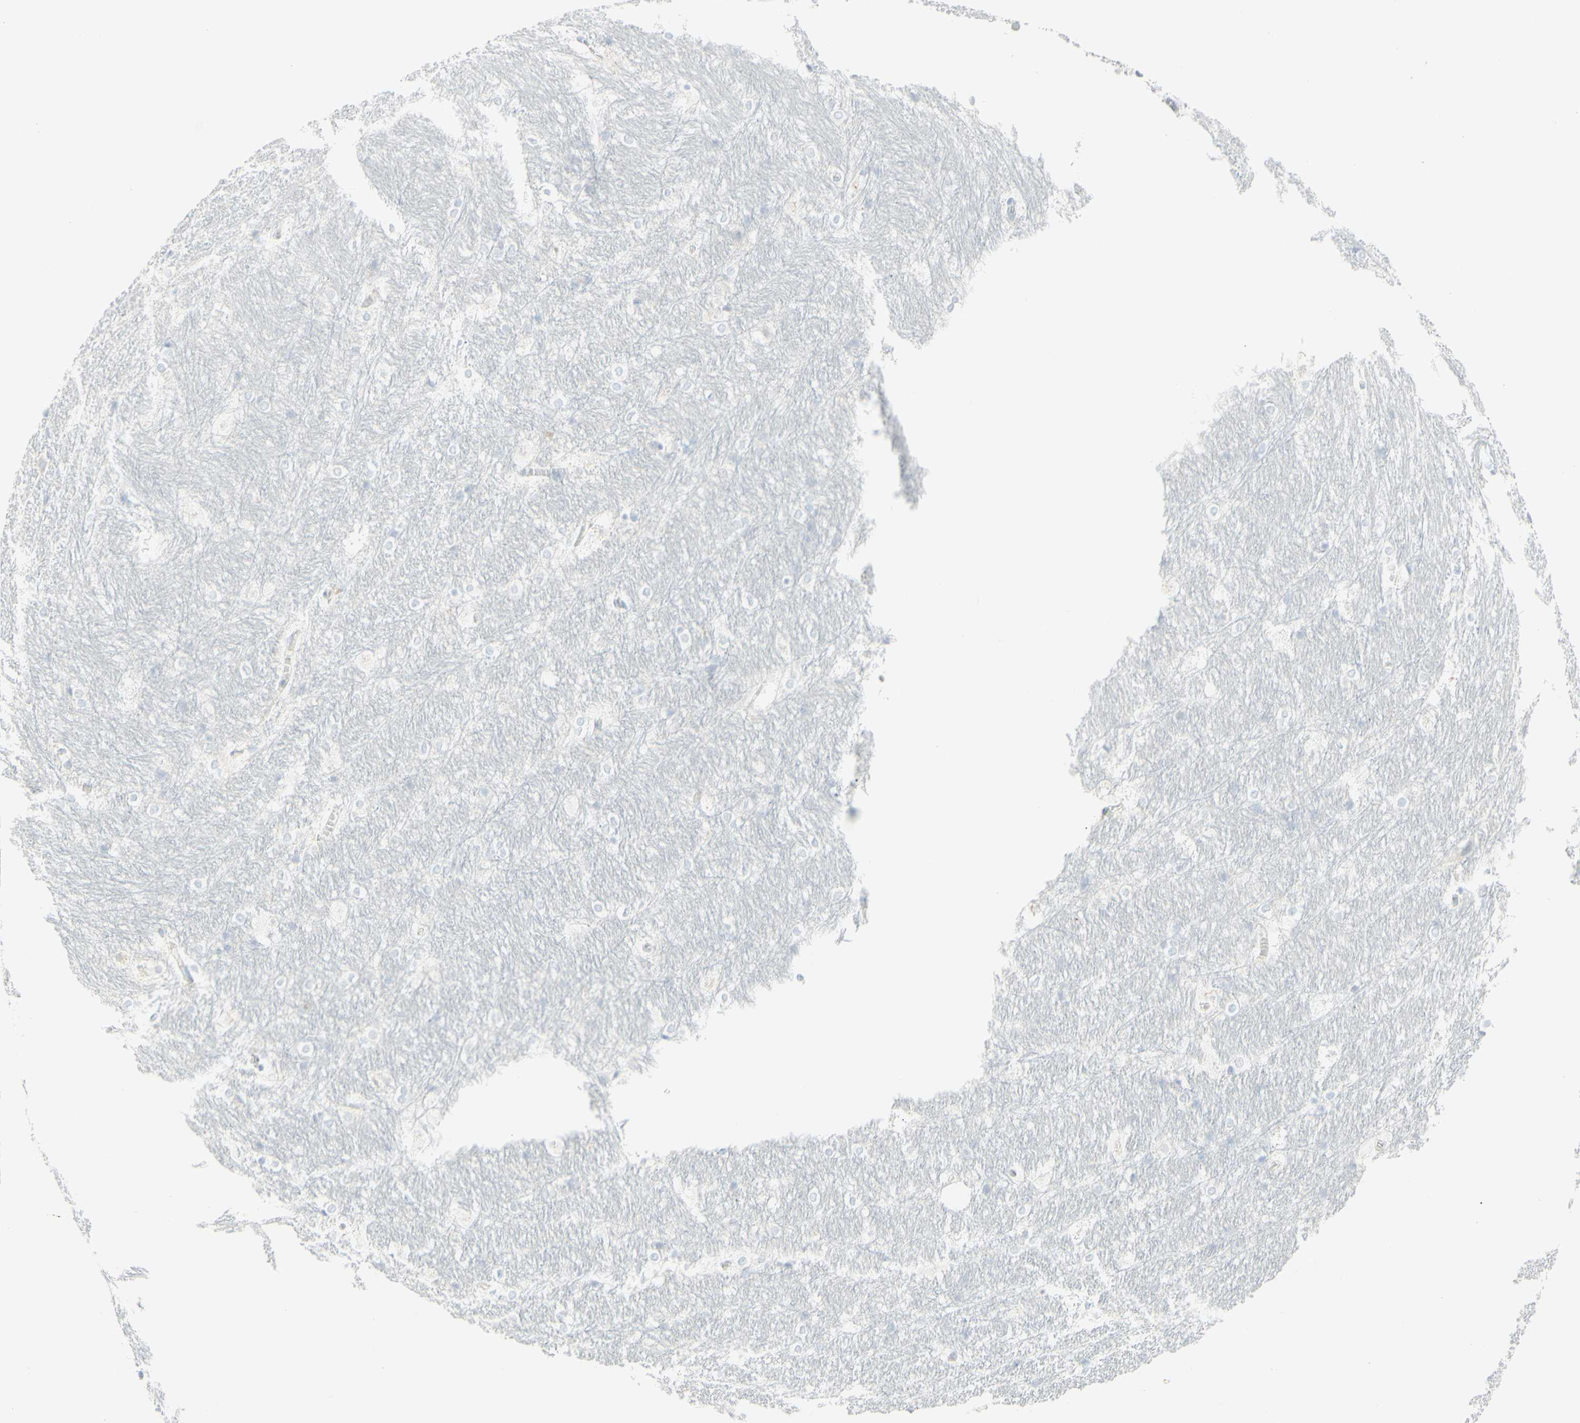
{"staining": {"intensity": "negative", "quantity": "none", "location": "none"}, "tissue": "hippocampus", "cell_type": "Glial cells", "image_type": "normal", "snomed": [{"axis": "morphology", "description": "Normal tissue, NOS"}, {"axis": "topography", "description": "Hippocampus"}], "caption": "Image shows no significant protein positivity in glial cells of unremarkable hippocampus. (DAB IHC with hematoxylin counter stain).", "gene": "LETM1", "patient": {"sex": "female", "age": 19}}